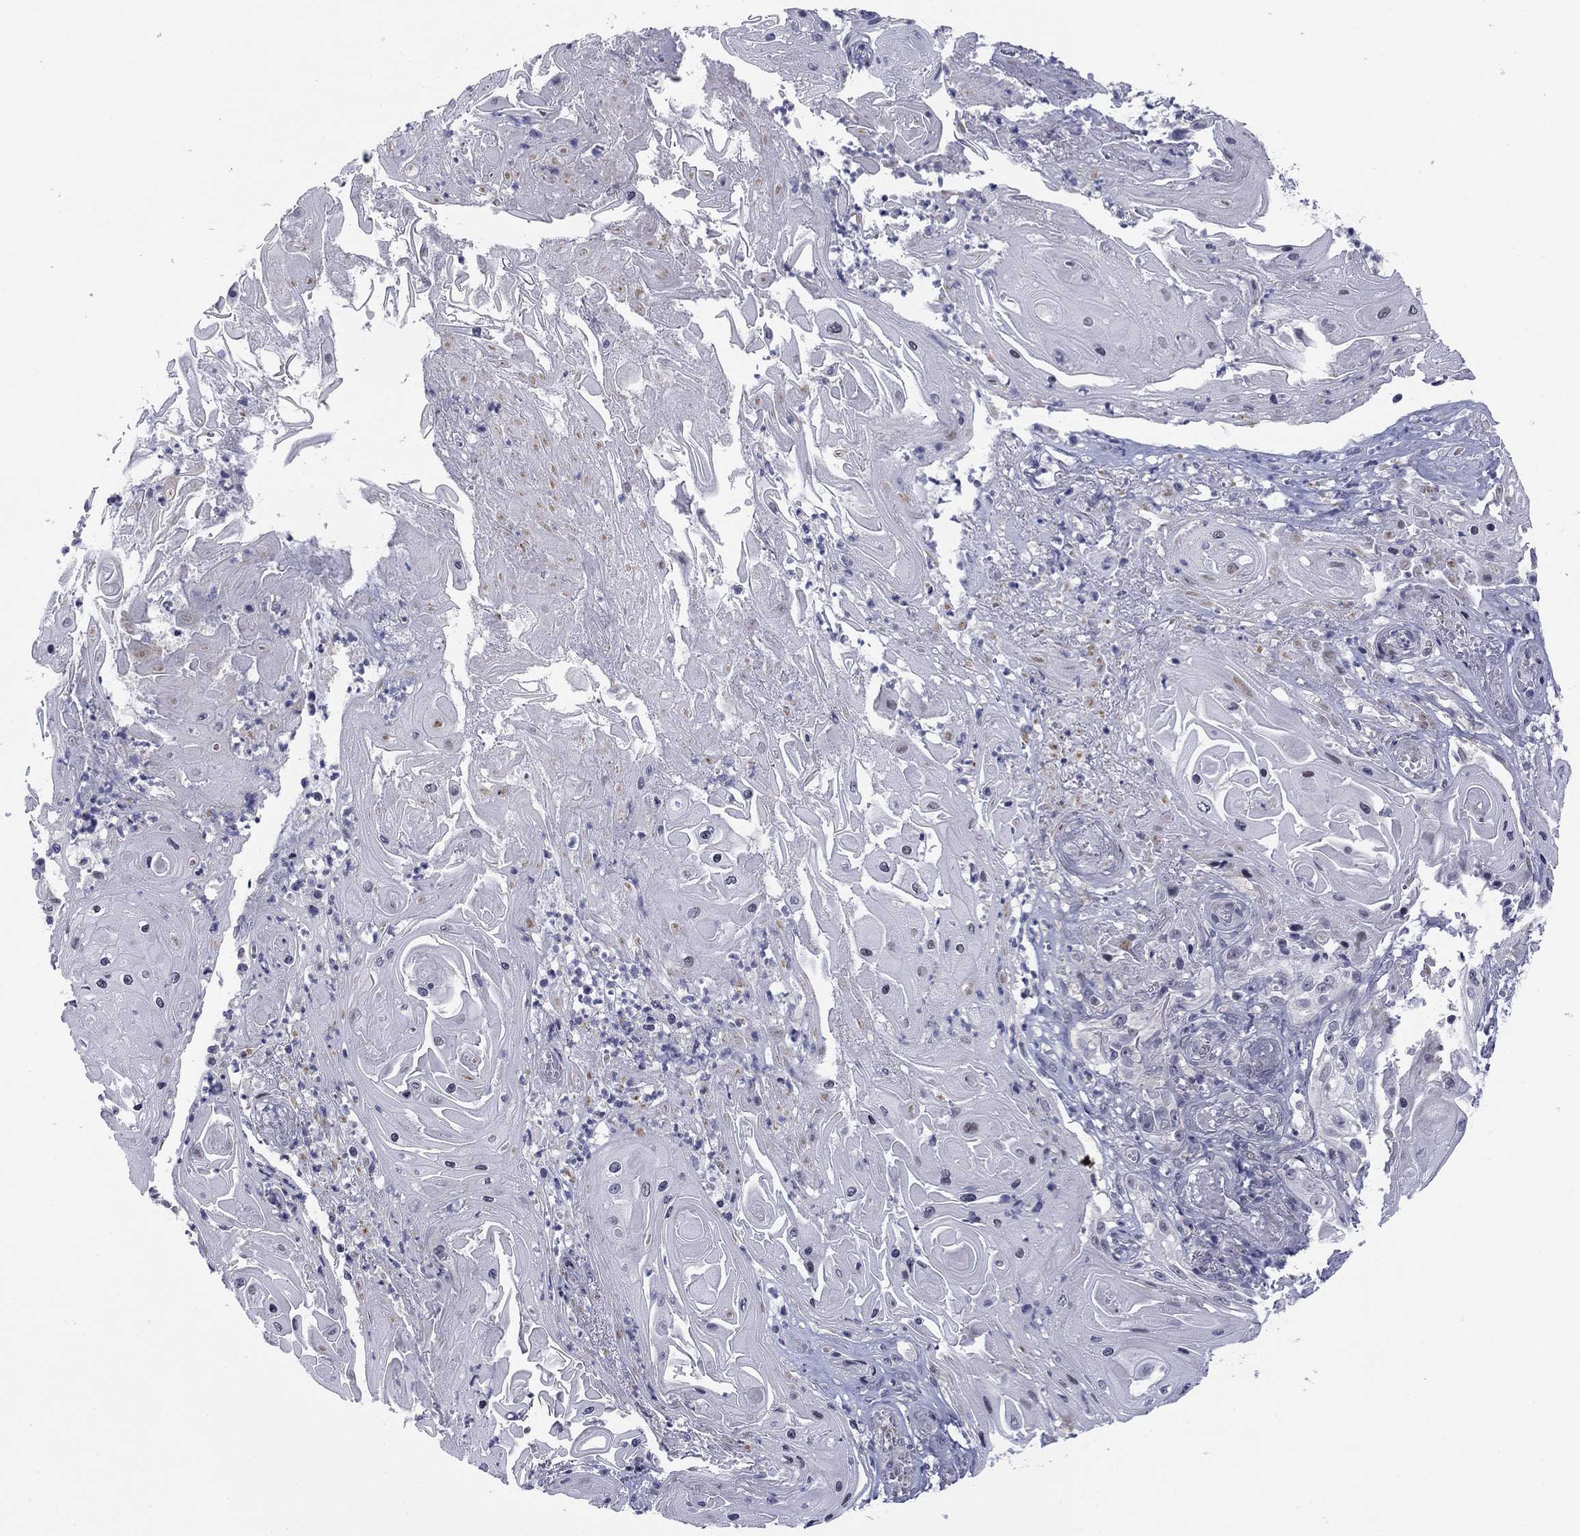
{"staining": {"intensity": "negative", "quantity": "none", "location": "none"}, "tissue": "skin cancer", "cell_type": "Tumor cells", "image_type": "cancer", "snomed": [{"axis": "morphology", "description": "Squamous cell carcinoma, NOS"}, {"axis": "topography", "description": "Skin"}], "caption": "DAB immunohistochemical staining of skin cancer demonstrates no significant positivity in tumor cells.", "gene": "TIGD4", "patient": {"sex": "male", "age": 62}}